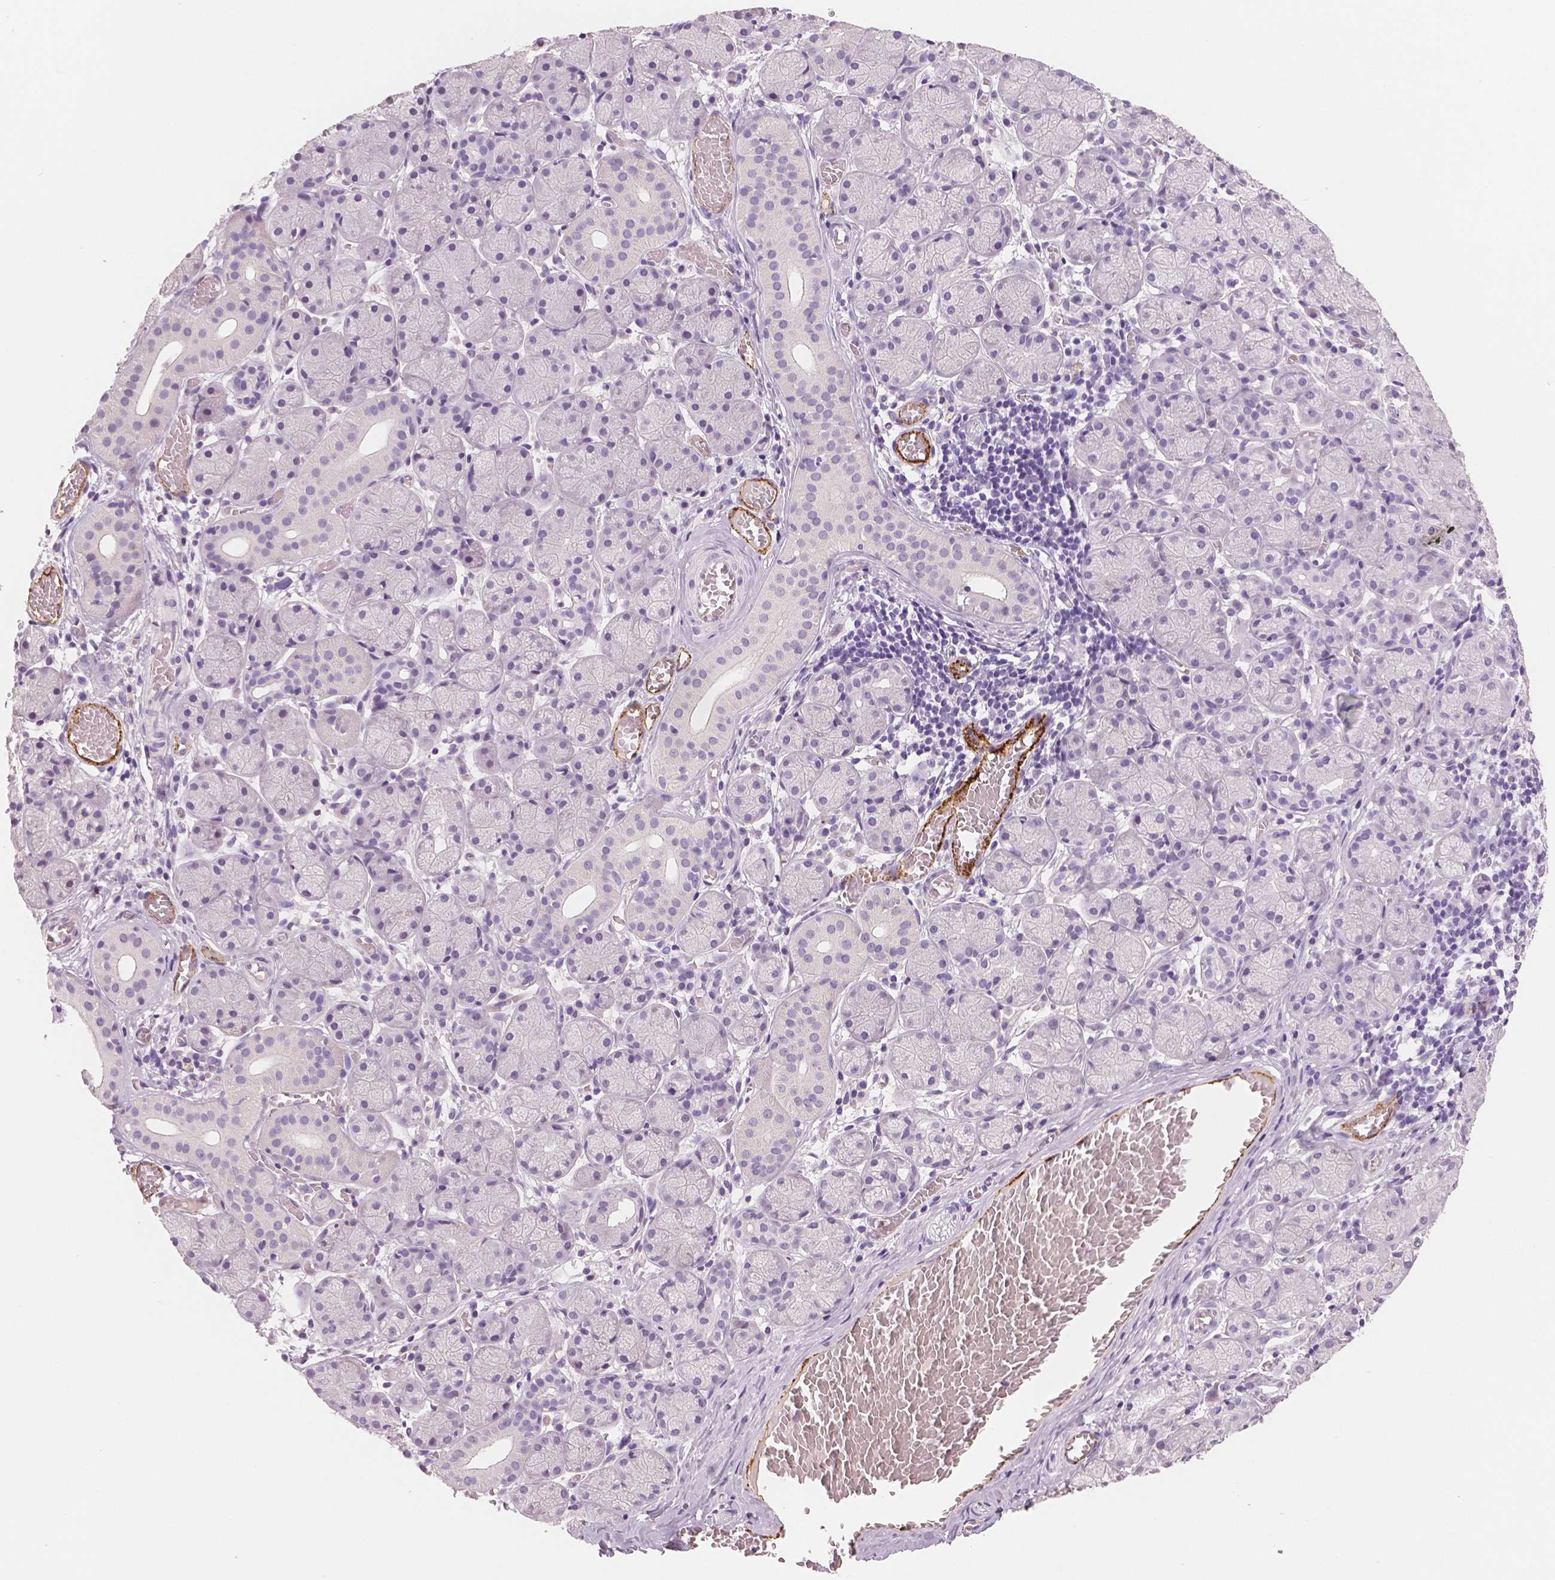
{"staining": {"intensity": "negative", "quantity": "none", "location": "none"}, "tissue": "salivary gland", "cell_type": "Glandular cells", "image_type": "normal", "snomed": [{"axis": "morphology", "description": "Normal tissue, NOS"}, {"axis": "topography", "description": "Salivary gland"}, {"axis": "topography", "description": "Peripheral nerve tissue"}], "caption": "This is an IHC image of benign salivary gland. There is no staining in glandular cells.", "gene": "TSPAN7", "patient": {"sex": "female", "age": 24}}